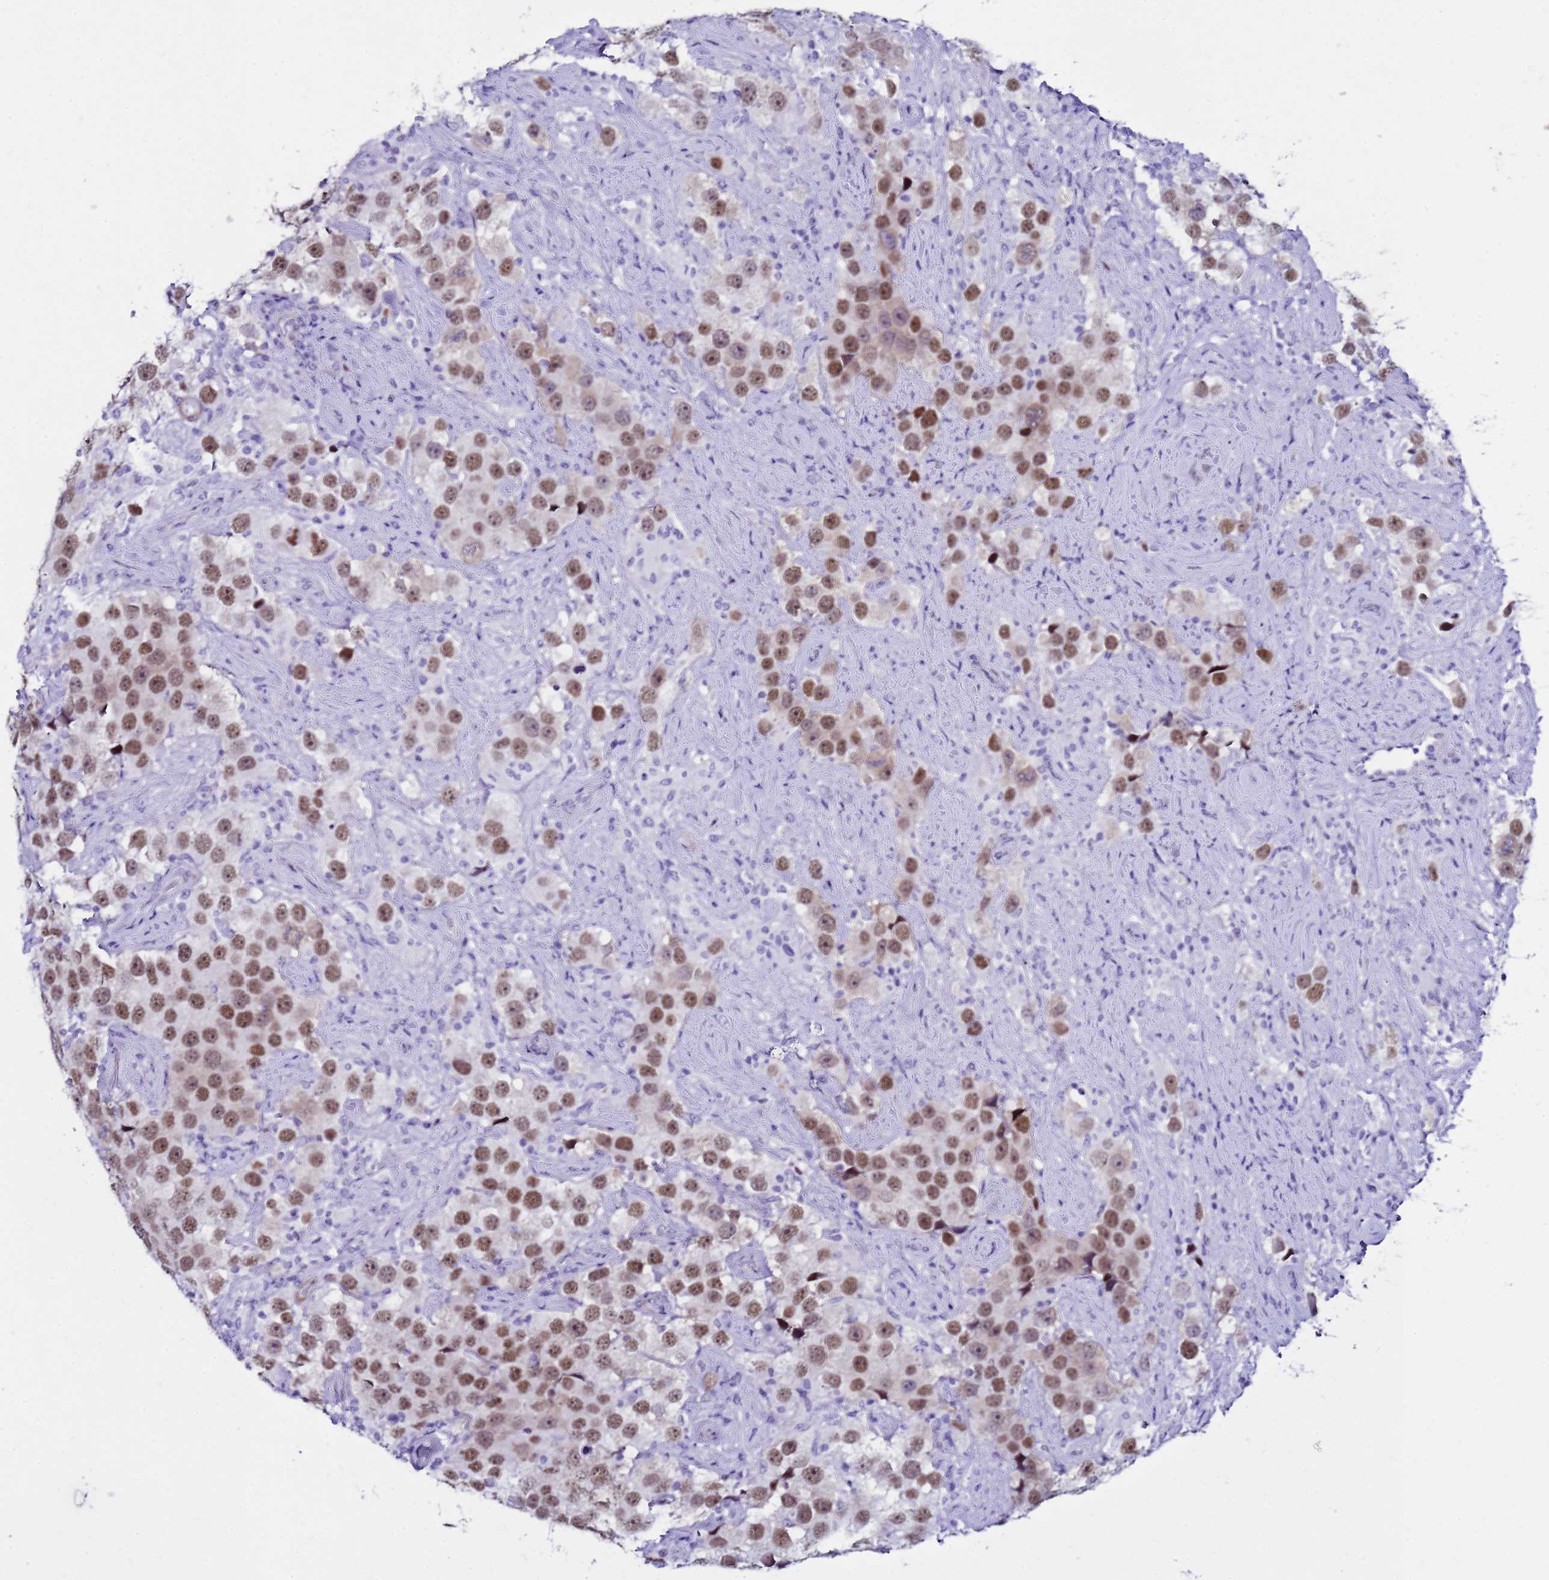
{"staining": {"intensity": "moderate", "quantity": ">75%", "location": "nuclear"}, "tissue": "testis cancer", "cell_type": "Tumor cells", "image_type": "cancer", "snomed": [{"axis": "morphology", "description": "Seminoma, NOS"}, {"axis": "topography", "description": "Testis"}], "caption": "There is medium levels of moderate nuclear expression in tumor cells of testis cancer, as demonstrated by immunohistochemical staining (brown color).", "gene": "BCL7A", "patient": {"sex": "male", "age": 49}}